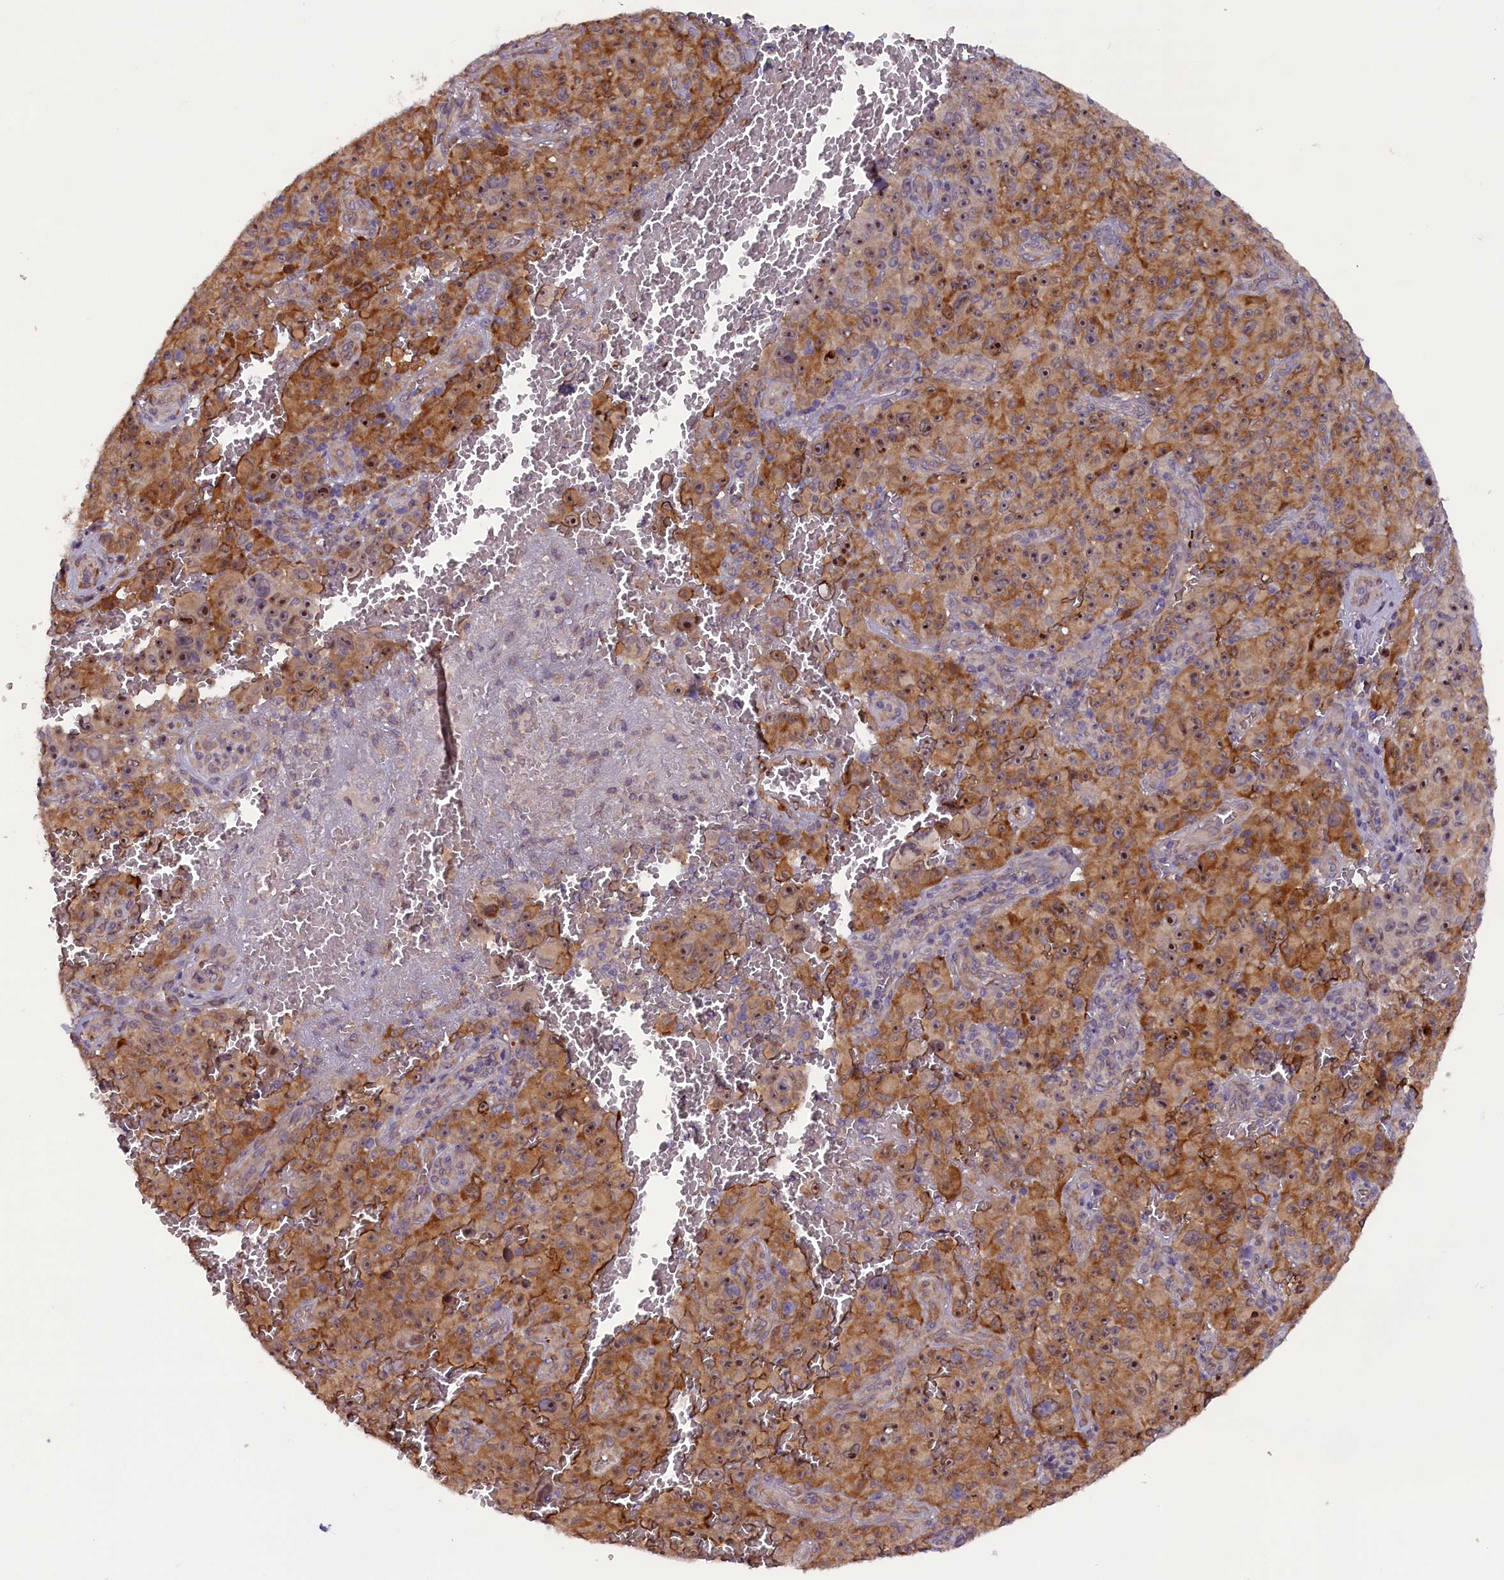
{"staining": {"intensity": "moderate", "quantity": ">75%", "location": "cytoplasmic/membranous,nuclear"}, "tissue": "melanoma", "cell_type": "Tumor cells", "image_type": "cancer", "snomed": [{"axis": "morphology", "description": "Malignant melanoma, NOS"}, {"axis": "topography", "description": "Skin"}], "caption": "Human malignant melanoma stained with a brown dye displays moderate cytoplasmic/membranous and nuclear positive expression in about >75% of tumor cells.", "gene": "CCDC9B", "patient": {"sex": "female", "age": 82}}